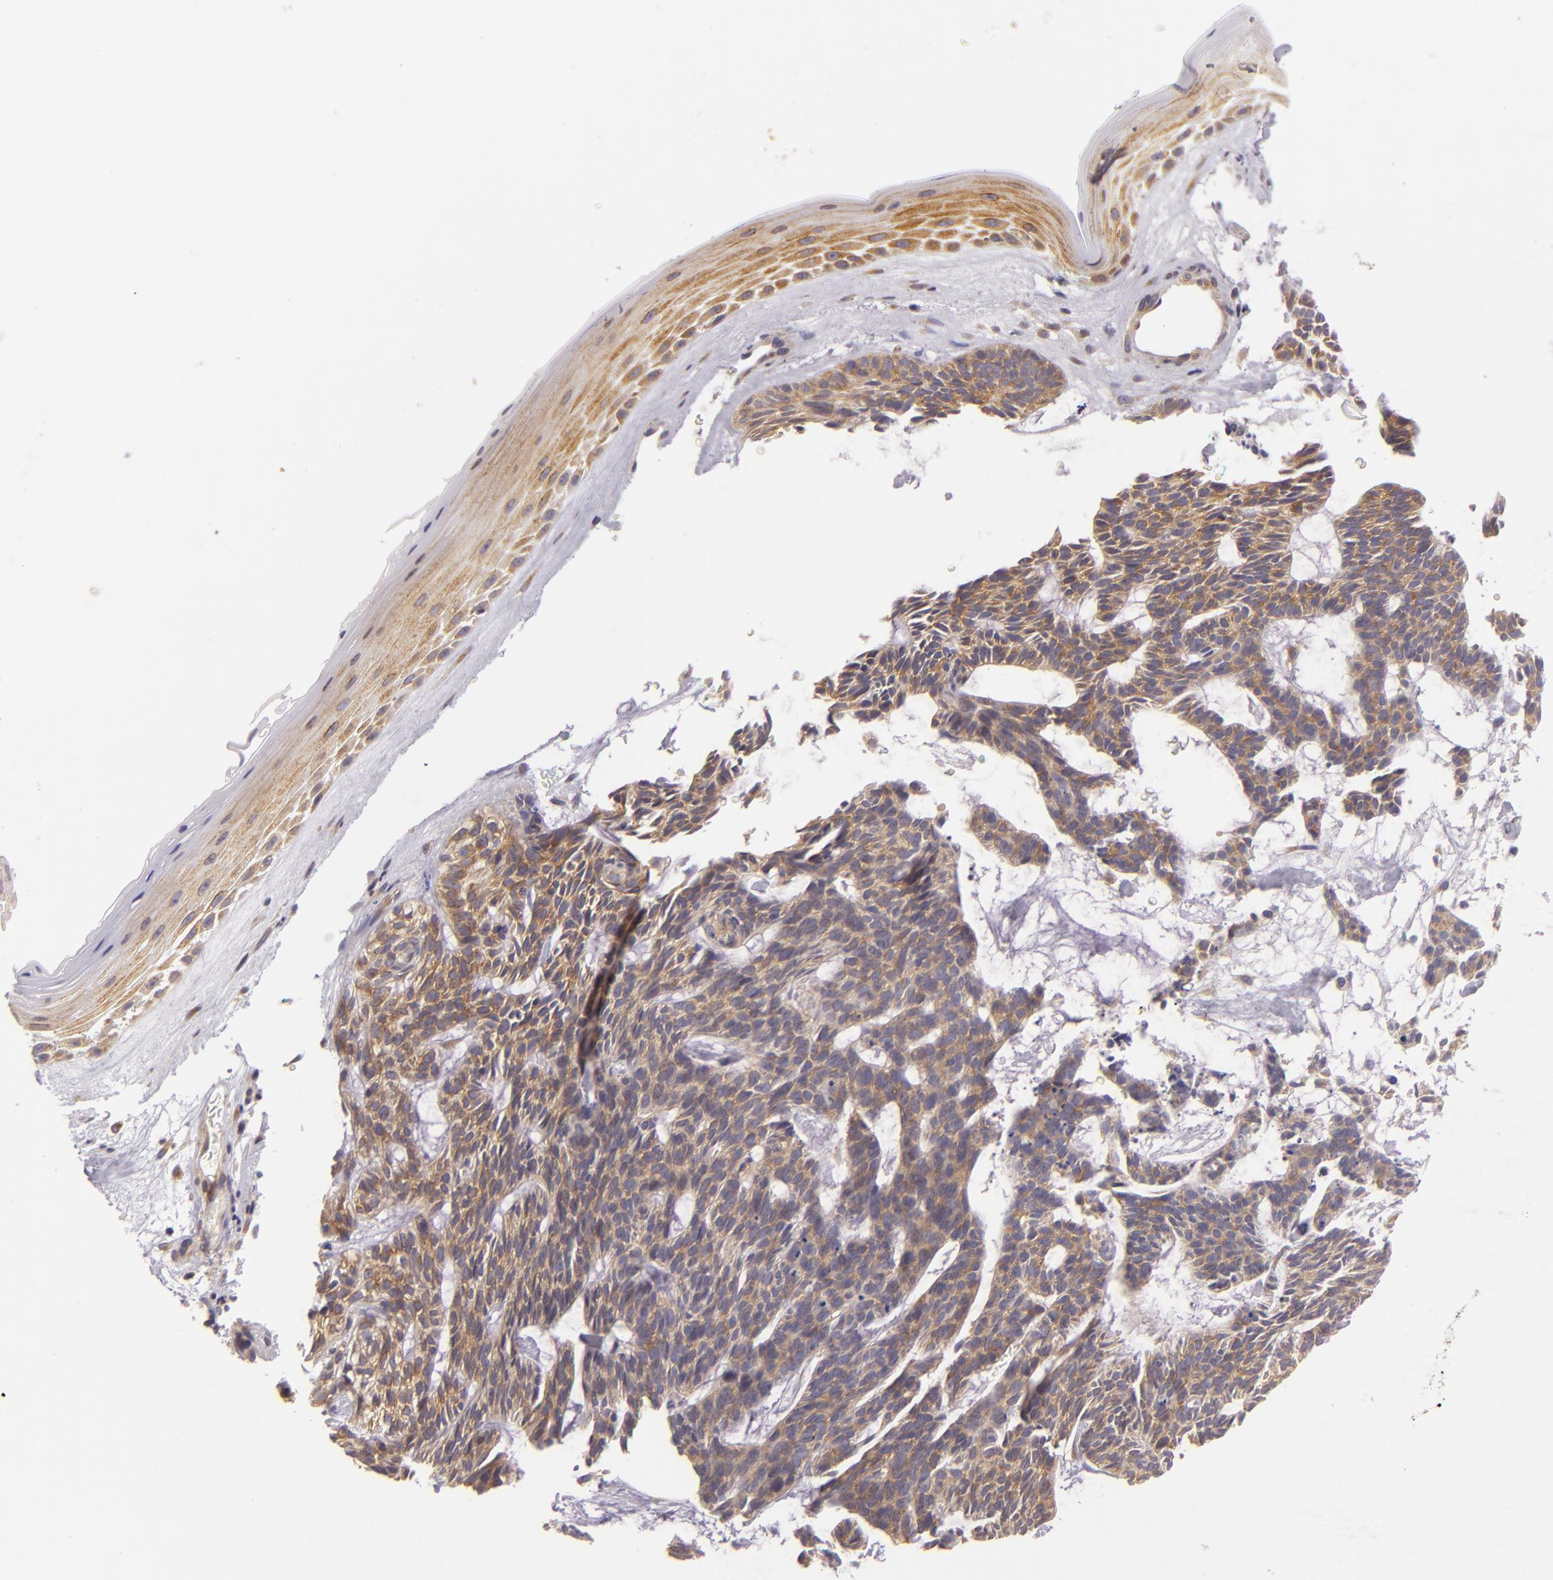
{"staining": {"intensity": "weak", "quantity": ">75%", "location": "cytoplasmic/membranous"}, "tissue": "skin cancer", "cell_type": "Tumor cells", "image_type": "cancer", "snomed": [{"axis": "morphology", "description": "Basal cell carcinoma"}, {"axis": "topography", "description": "Skin"}], "caption": "Brown immunohistochemical staining in skin cancer shows weak cytoplasmic/membranous staining in about >75% of tumor cells.", "gene": "UPF3B", "patient": {"sex": "male", "age": 75}}